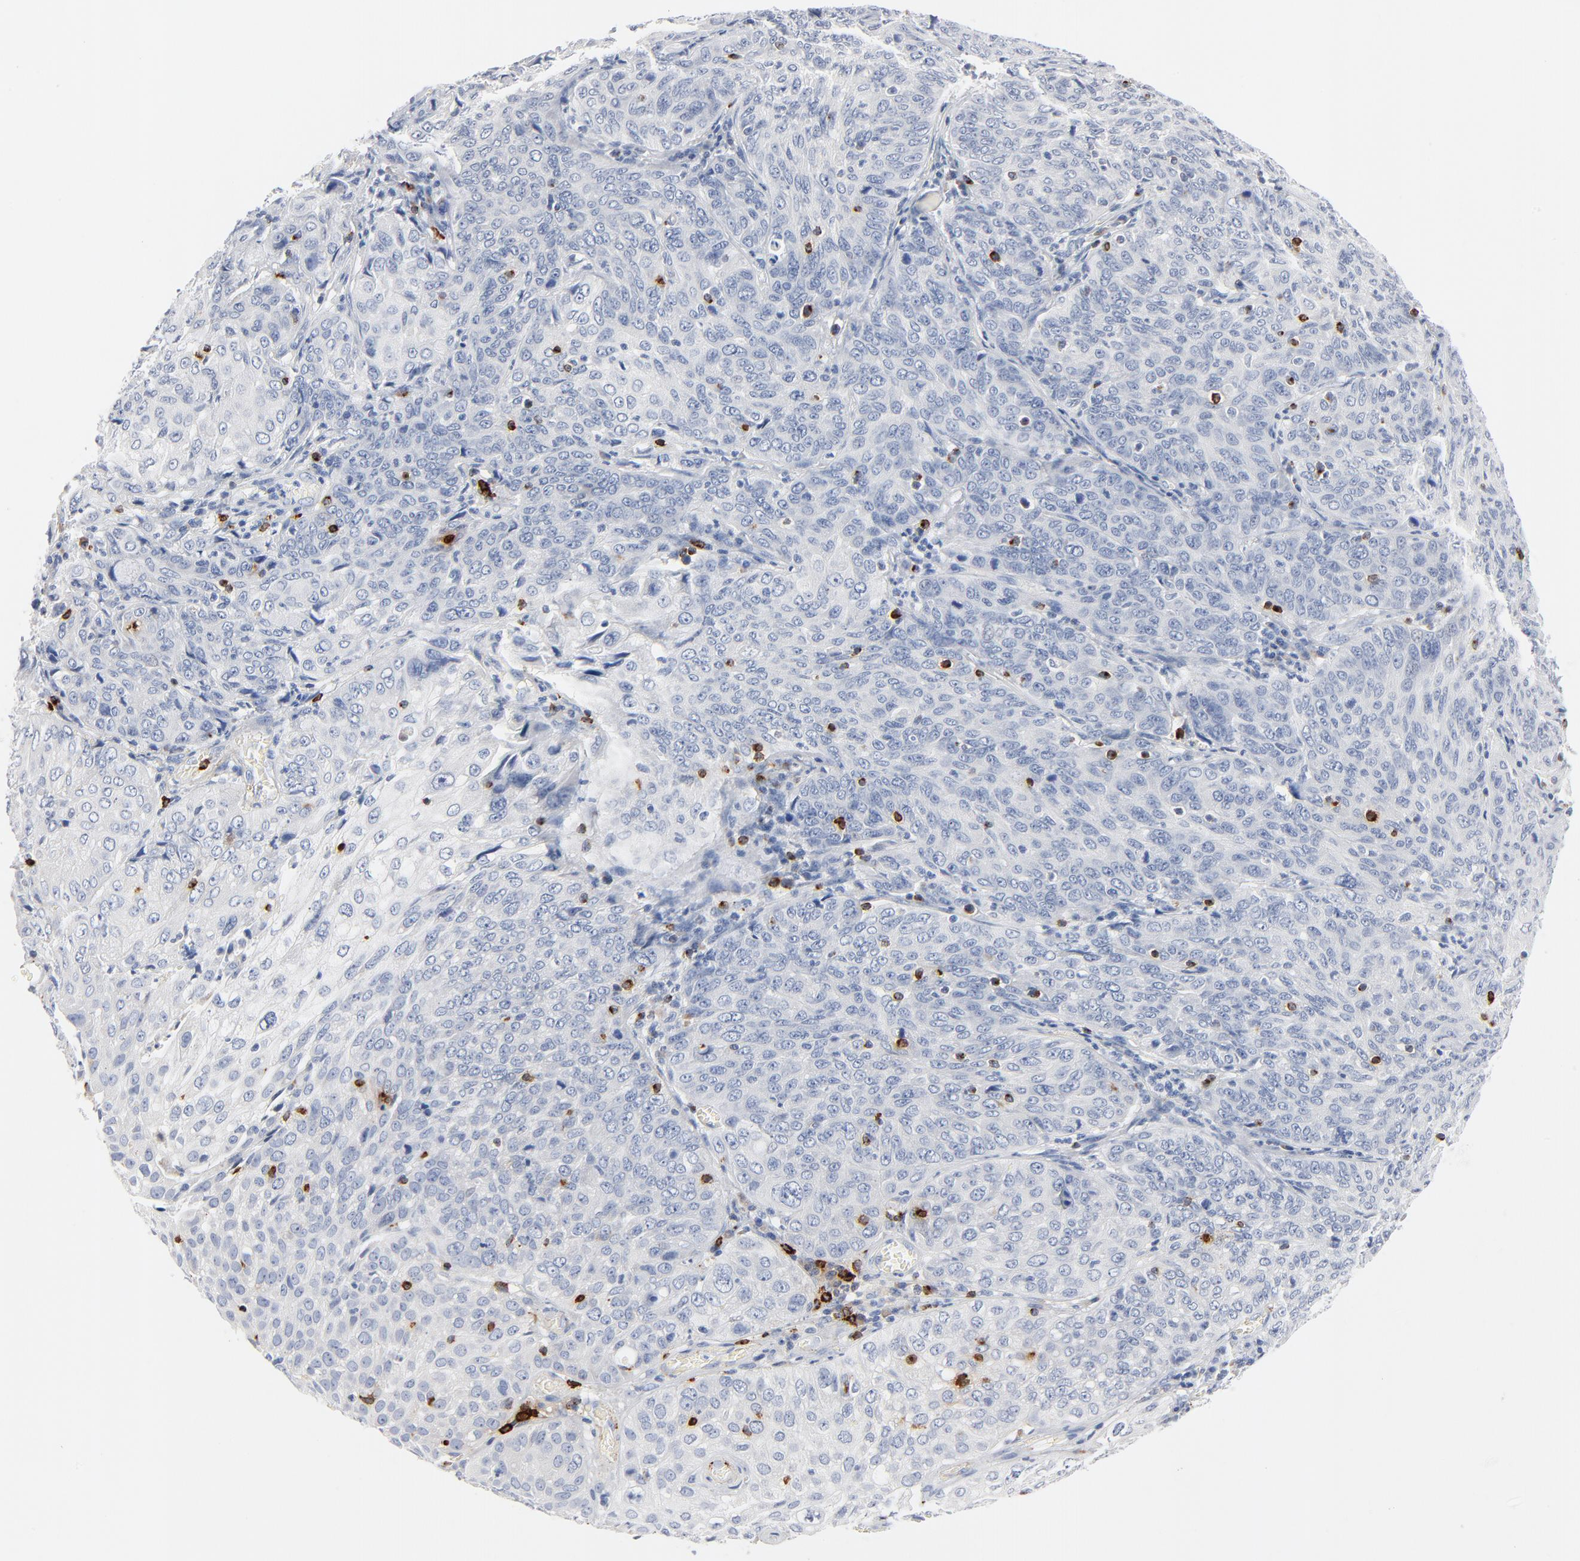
{"staining": {"intensity": "negative", "quantity": "none", "location": "none"}, "tissue": "cervical cancer", "cell_type": "Tumor cells", "image_type": "cancer", "snomed": [{"axis": "morphology", "description": "Squamous cell carcinoma, NOS"}, {"axis": "topography", "description": "Cervix"}], "caption": "Immunohistochemistry (IHC) photomicrograph of neoplastic tissue: cervical cancer (squamous cell carcinoma) stained with DAB exhibits no significant protein expression in tumor cells.", "gene": "GZMB", "patient": {"sex": "female", "age": 38}}